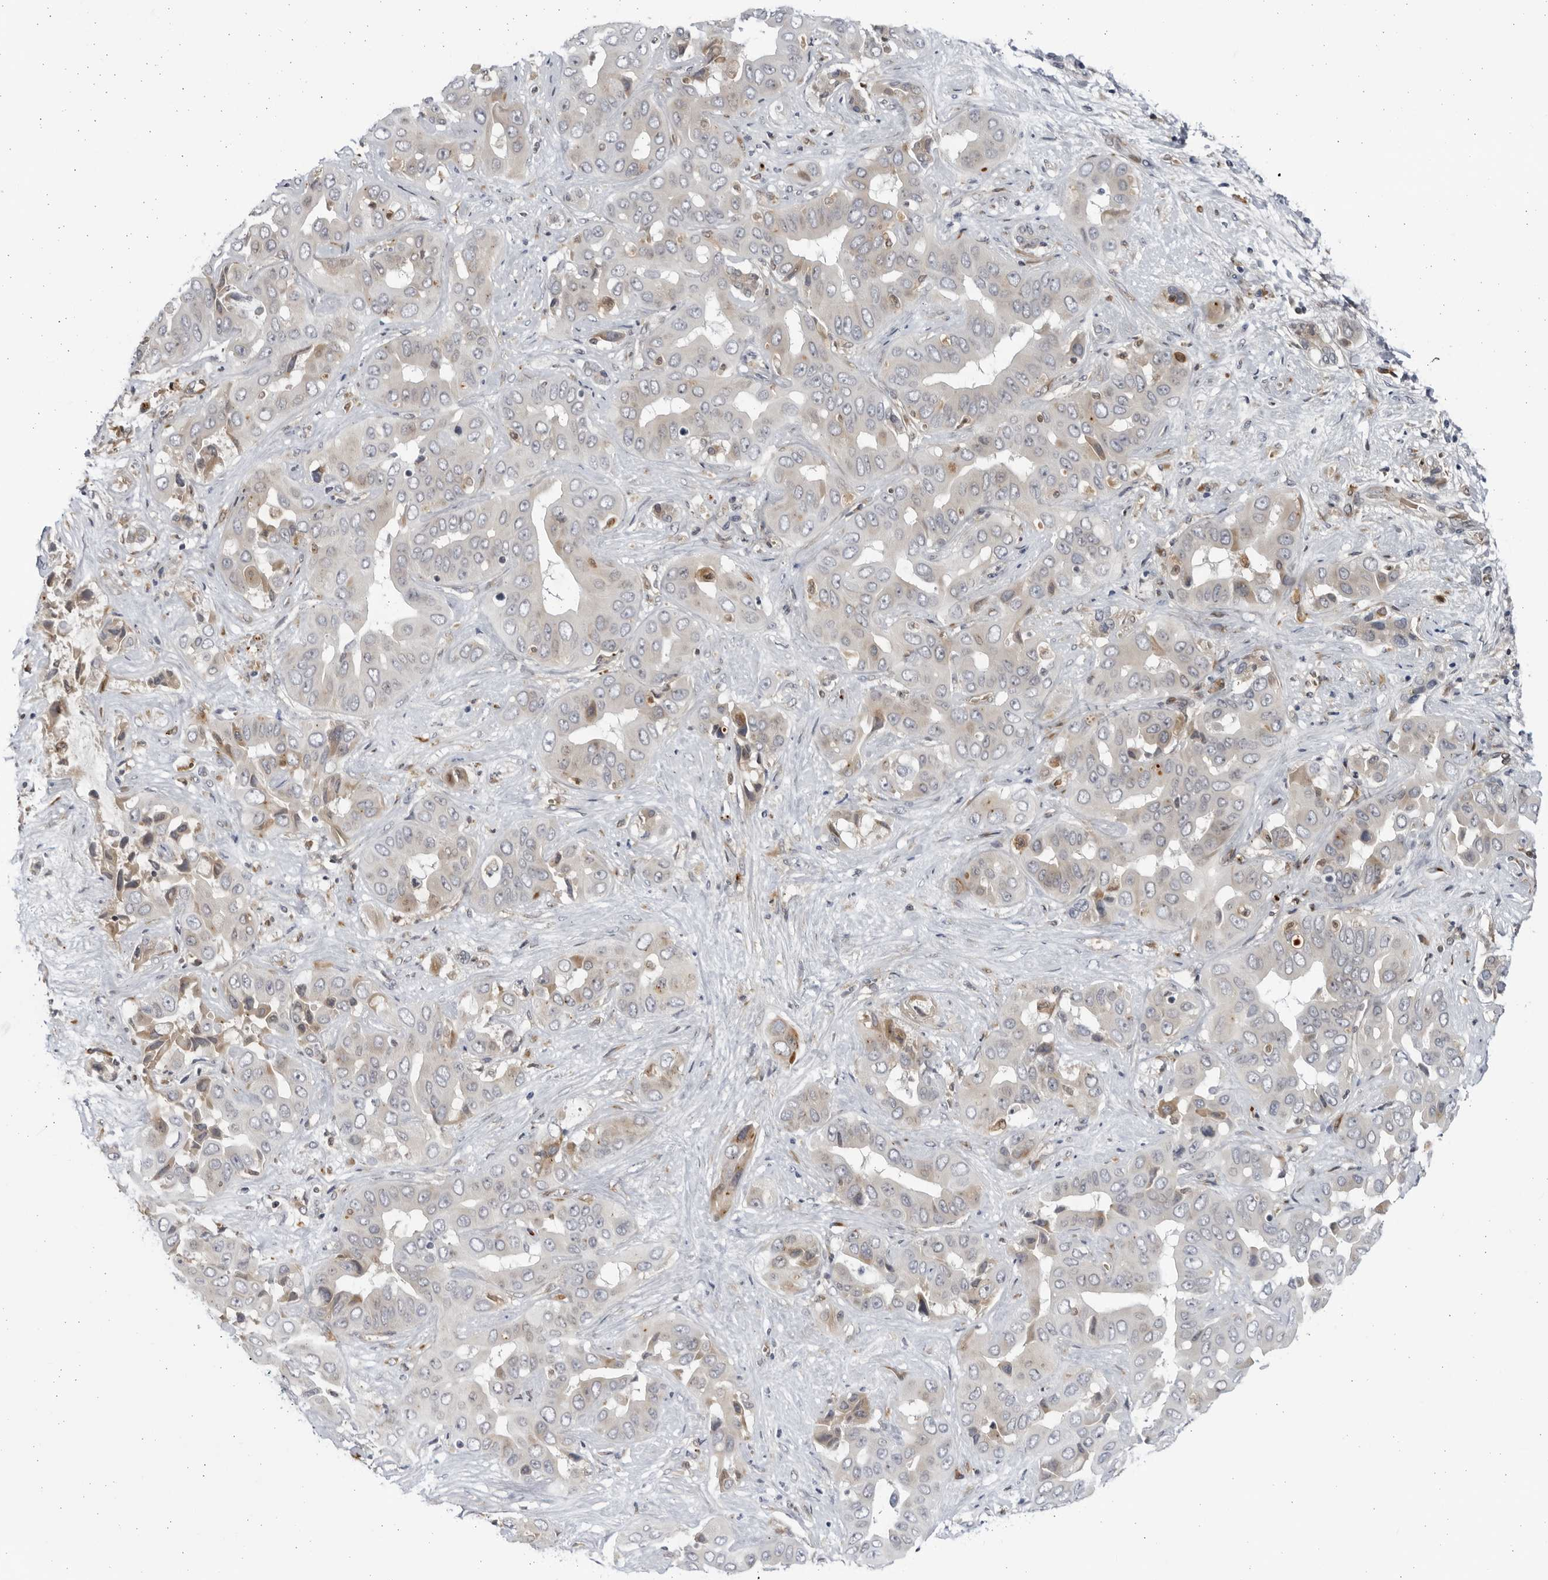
{"staining": {"intensity": "weak", "quantity": "<25%", "location": "cytoplasmic/membranous"}, "tissue": "liver cancer", "cell_type": "Tumor cells", "image_type": "cancer", "snomed": [{"axis": "morphology", "description": "Cholangiocarcinoma"}, {"axis": "topography", "description": "Liver"}], "caption": "Liver cancer (cholangiocarcinoma) was stained to show a protein in brown. There is no significant staining in tumor cells.", "gene": "BMP2K", "patient": {"sex": "female", "age": 52}}